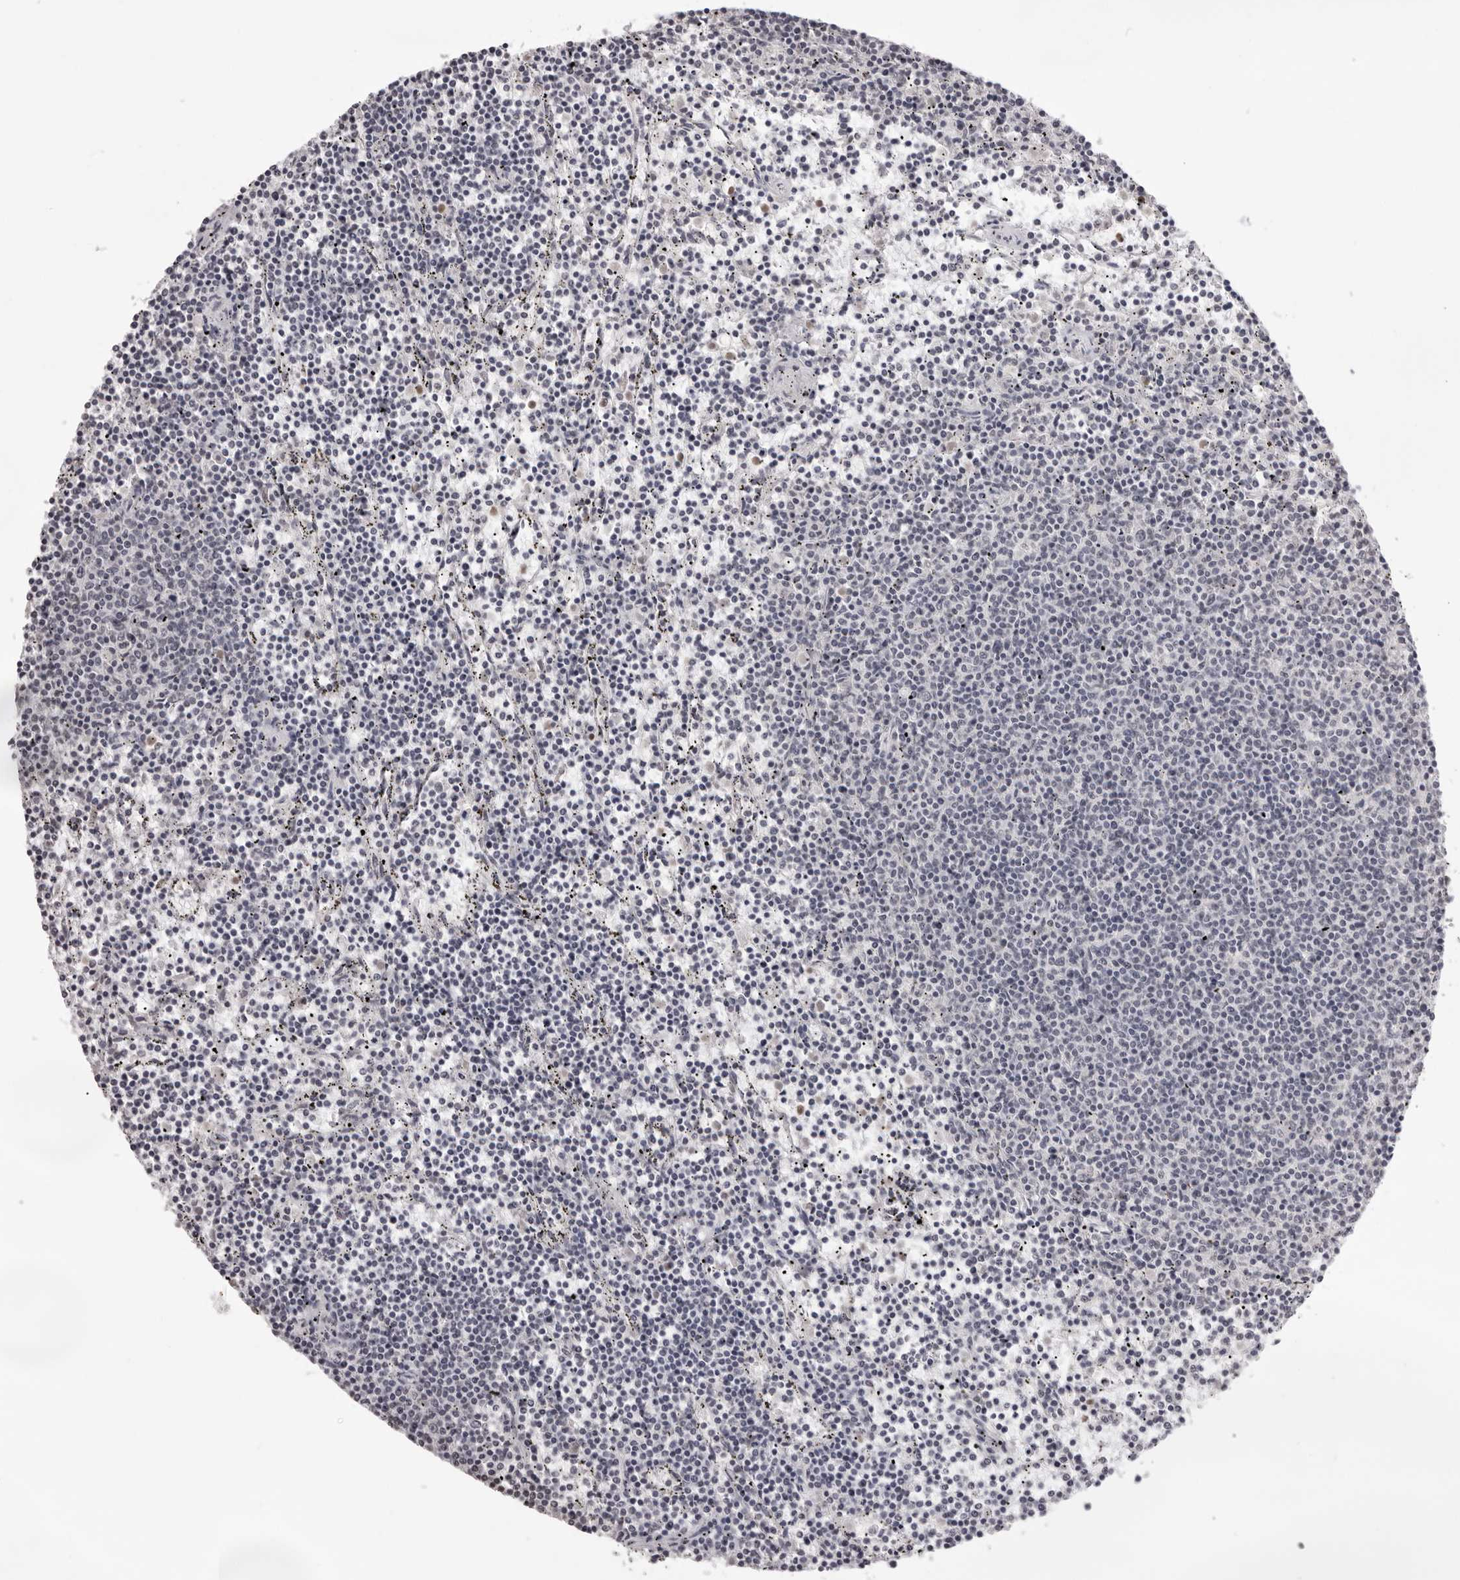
{"staining": {"intensity": "negative", "quantity": "none", "location": "none"}, "tissue": "lymphoma", "cell_type": "Tumor cells", "image_type": "cancer", "snomed": [{"axis": "morphology", "description": "Malignant lymphoma, non-Hodgkin's type, Low grade"}, {"axis": "topography", "description": "Spleen"}], "caption": "Immunohistochemical staining of malignant lymphoma, non-Hodgkin's type (low-grade) shows no significant staining in tumor cells. (Brightfield microscopy of DAB immunohistochemistry (IHC) at high magnification).", "gene": "NTM", "patient": {"sex": "female", "age": 50}}